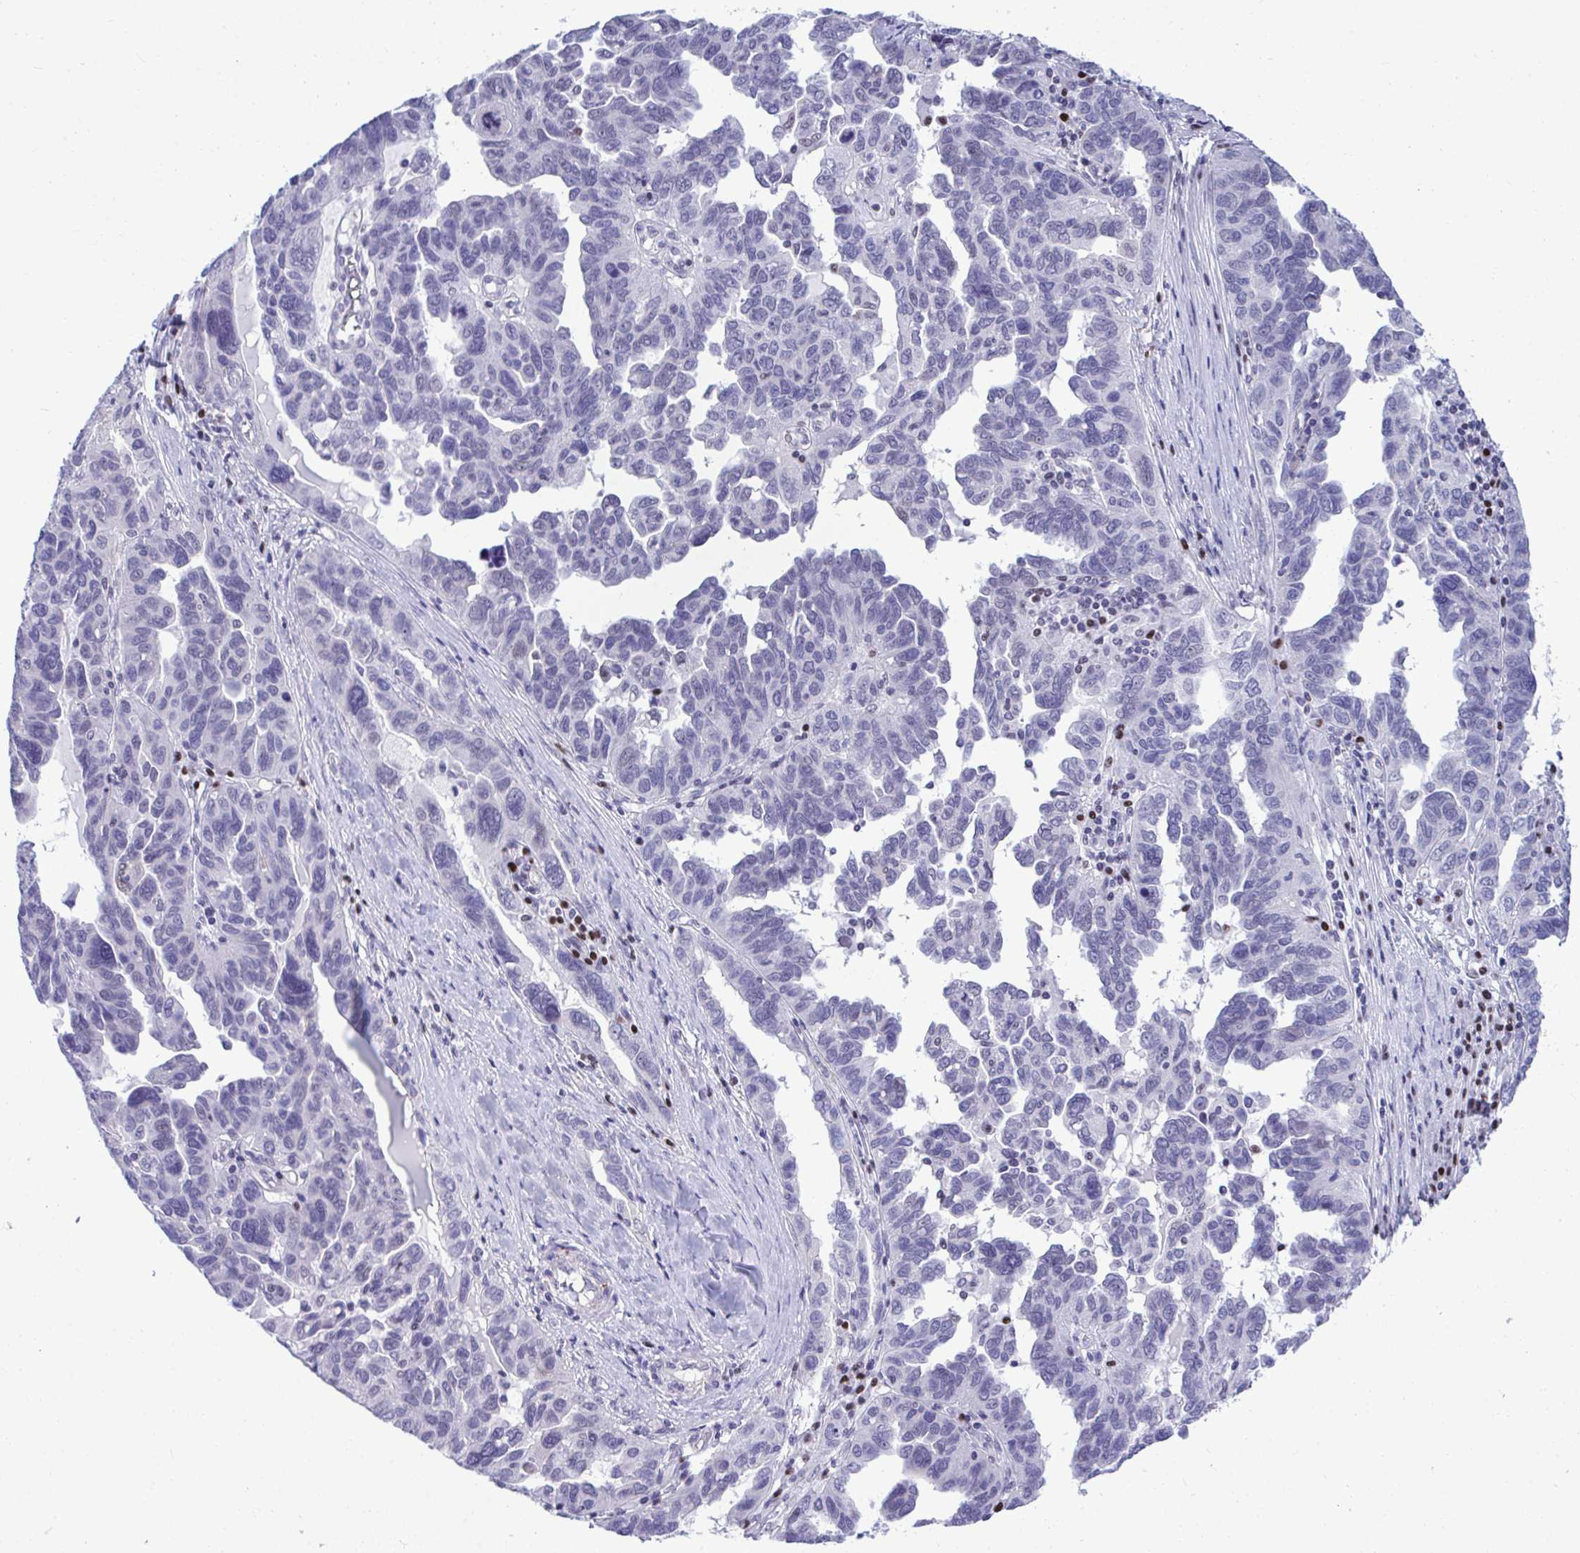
{"staining": {"intensity": "negative", "quantity": "none", "location": "none"}, "tissue": "ovarian cancer", "cell_type": "Tumor cells", "image_type": "cancer", "snomed": [{"axis": "morphology", "description": "Cystadenocarcinoma, serous, NOS"}, {"axis": "topography", "description": "Ovary"}], "caption": "Tumor cells are negative for protein expression in human ovarian cancer.", "gene": "SLC25A51", "patient": {"sex": "female", "age": 64}}